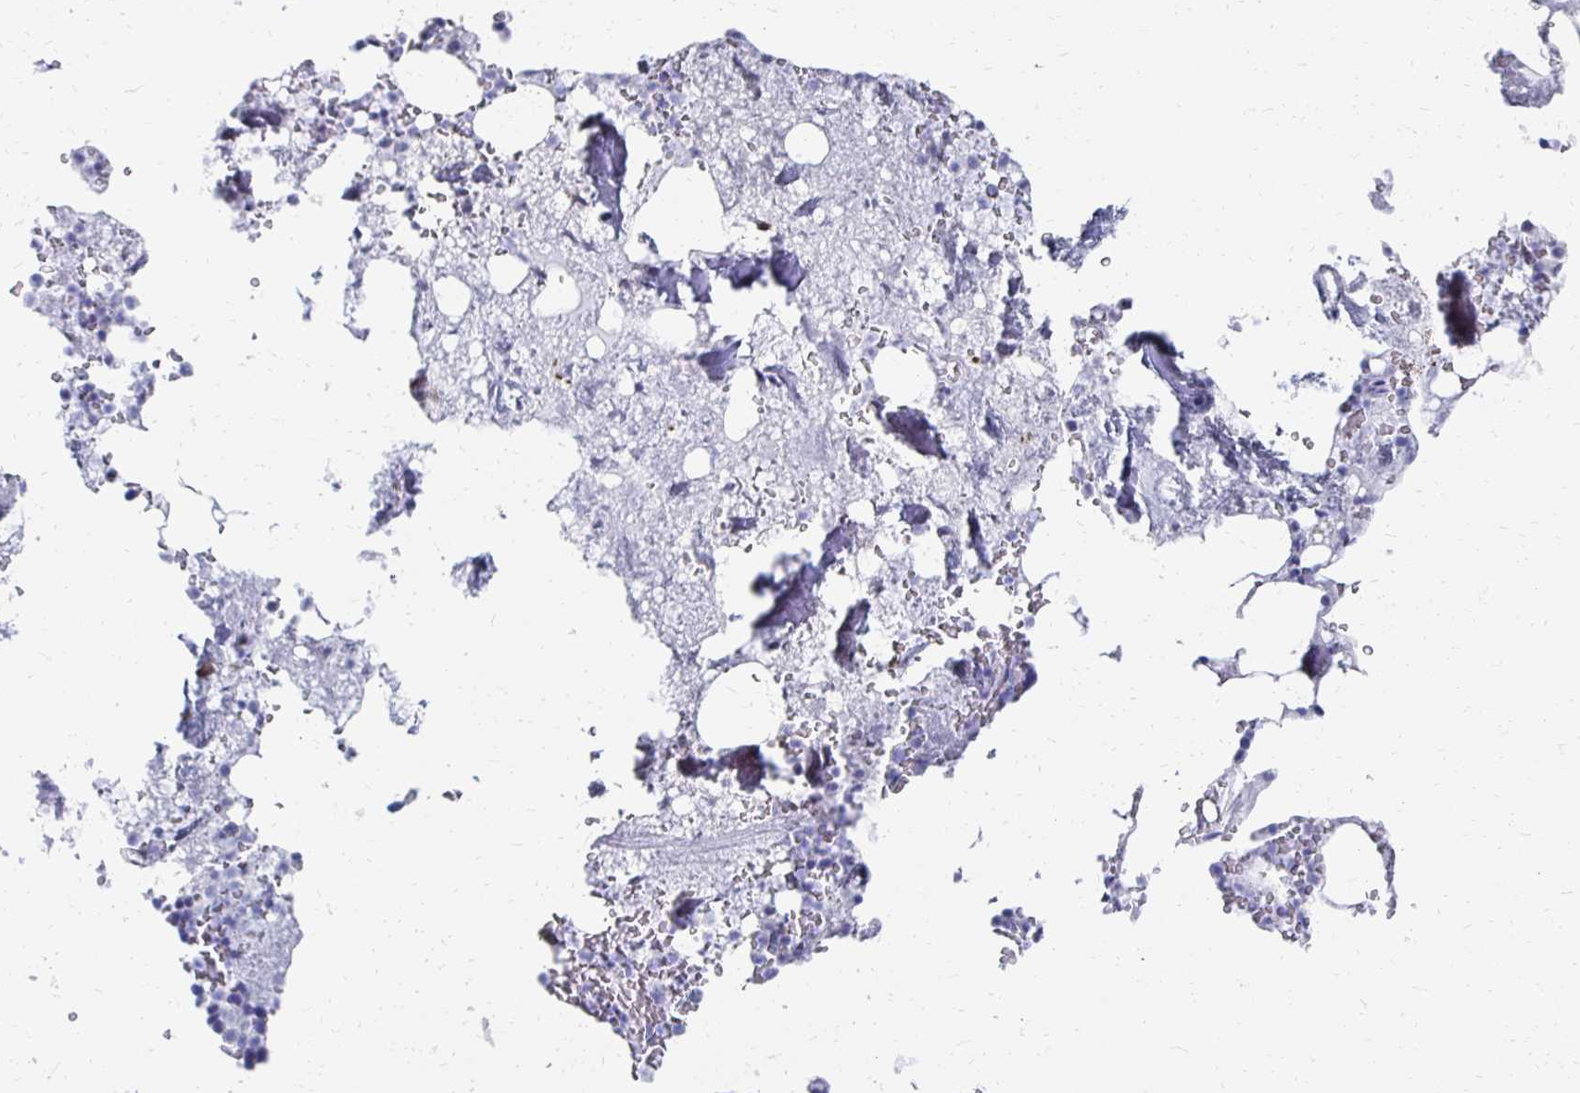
{"staining": {"intensity": "negative", "quantity": "none", "location": "none"}, "tissue": "bone marrow", "cell_type": "Hematopoietic cells", "image_type": "normal", "snomed": [{"axis": "morphology", "description": "Normal tissue, NOS"}, {"axis": "topography", "description": "Bone marrow"}], "caption": "Histopathology image shows no significant protein positivity in hematopoietic cells of benign bone marrow.", "gene": "SYCP3", "patient": {"sex": "female", "age": 42}}